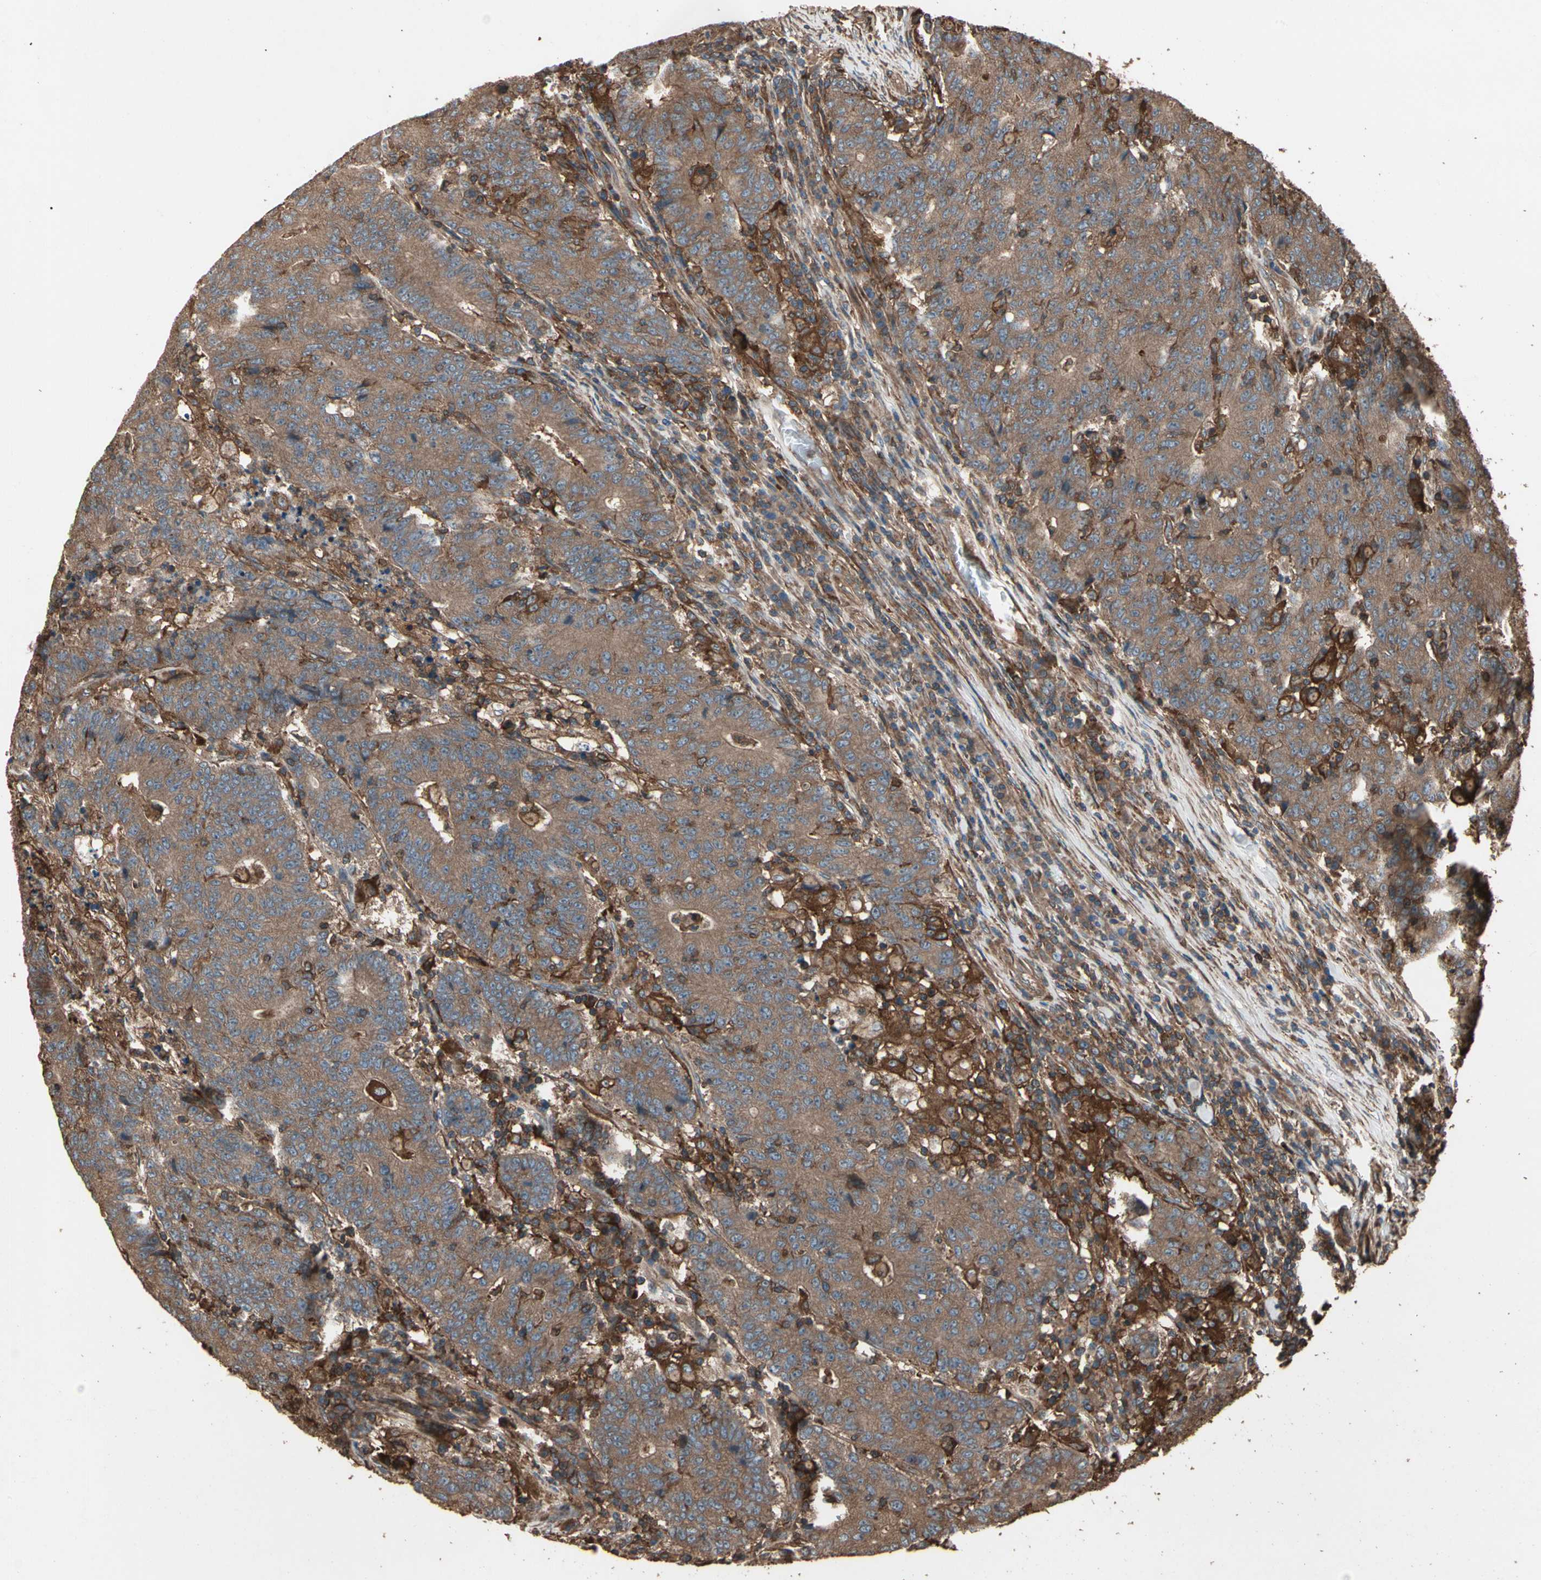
{"staining": {"intensity": "moderate", "quantity": ">75%", "location": "cytoplasmic/membranous"}, "tissue": "colorectal cancer", "cell_type": "Tumor cells", "image_type": "cancer", "snomed": [{"axis": "morphology", "description": "Normal tissue, NOS"}, {"axis": "morphology", "description": "Adenocarcinoma, NOS"}, {"axis": "topography", "description": "Colon"}], "caption": "Immunohistochemical staining of human adenocarcinoma (colorectal) shows medium levels of moderate cytoplasmic/membranous expression in about >75% of tumor cells.", "gene": "AGBL2", "patient": {"sex": "female", "age": 75}}